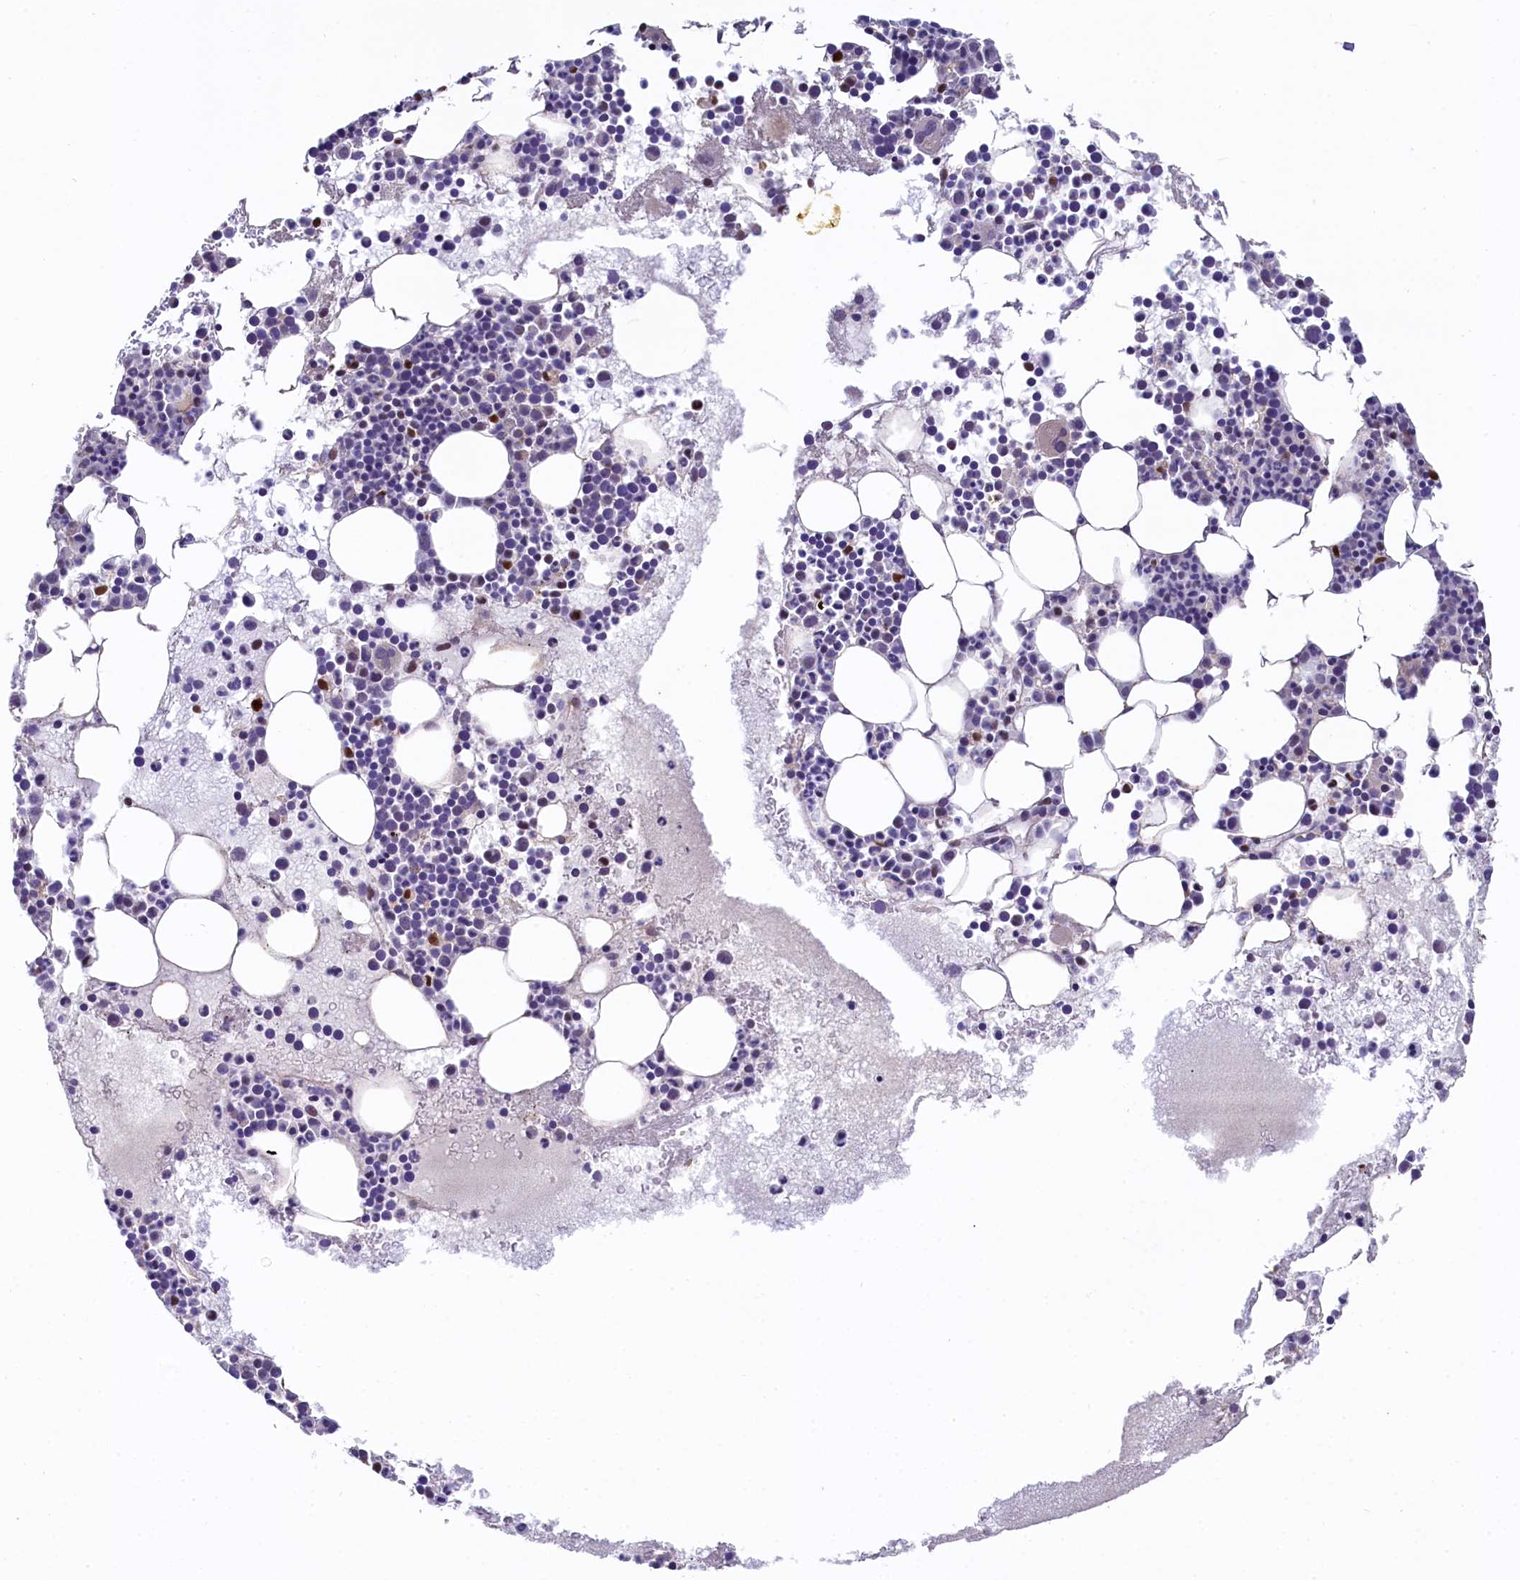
{"staining": {"intensity": "moderate", "quantity": "<25%", "location": "nuclear"}, "tissue": "bone marrow", "cell_type": "Hematopoietic cells", "image_type": "normal", "snomed": [{"axis": "morphology", "description": "Normal tissue, NOS"}, {"axis": "topography", "description": "Bone marrow"}], "caption": "This photomicrograph reveals immunohistochemistry staining of normal human bone marrow, with low moderate nuclear expression in about <25% of hematopoietic cells.", "gene": "HECTD4", "patient": {"sex": "female", "age": 76}}